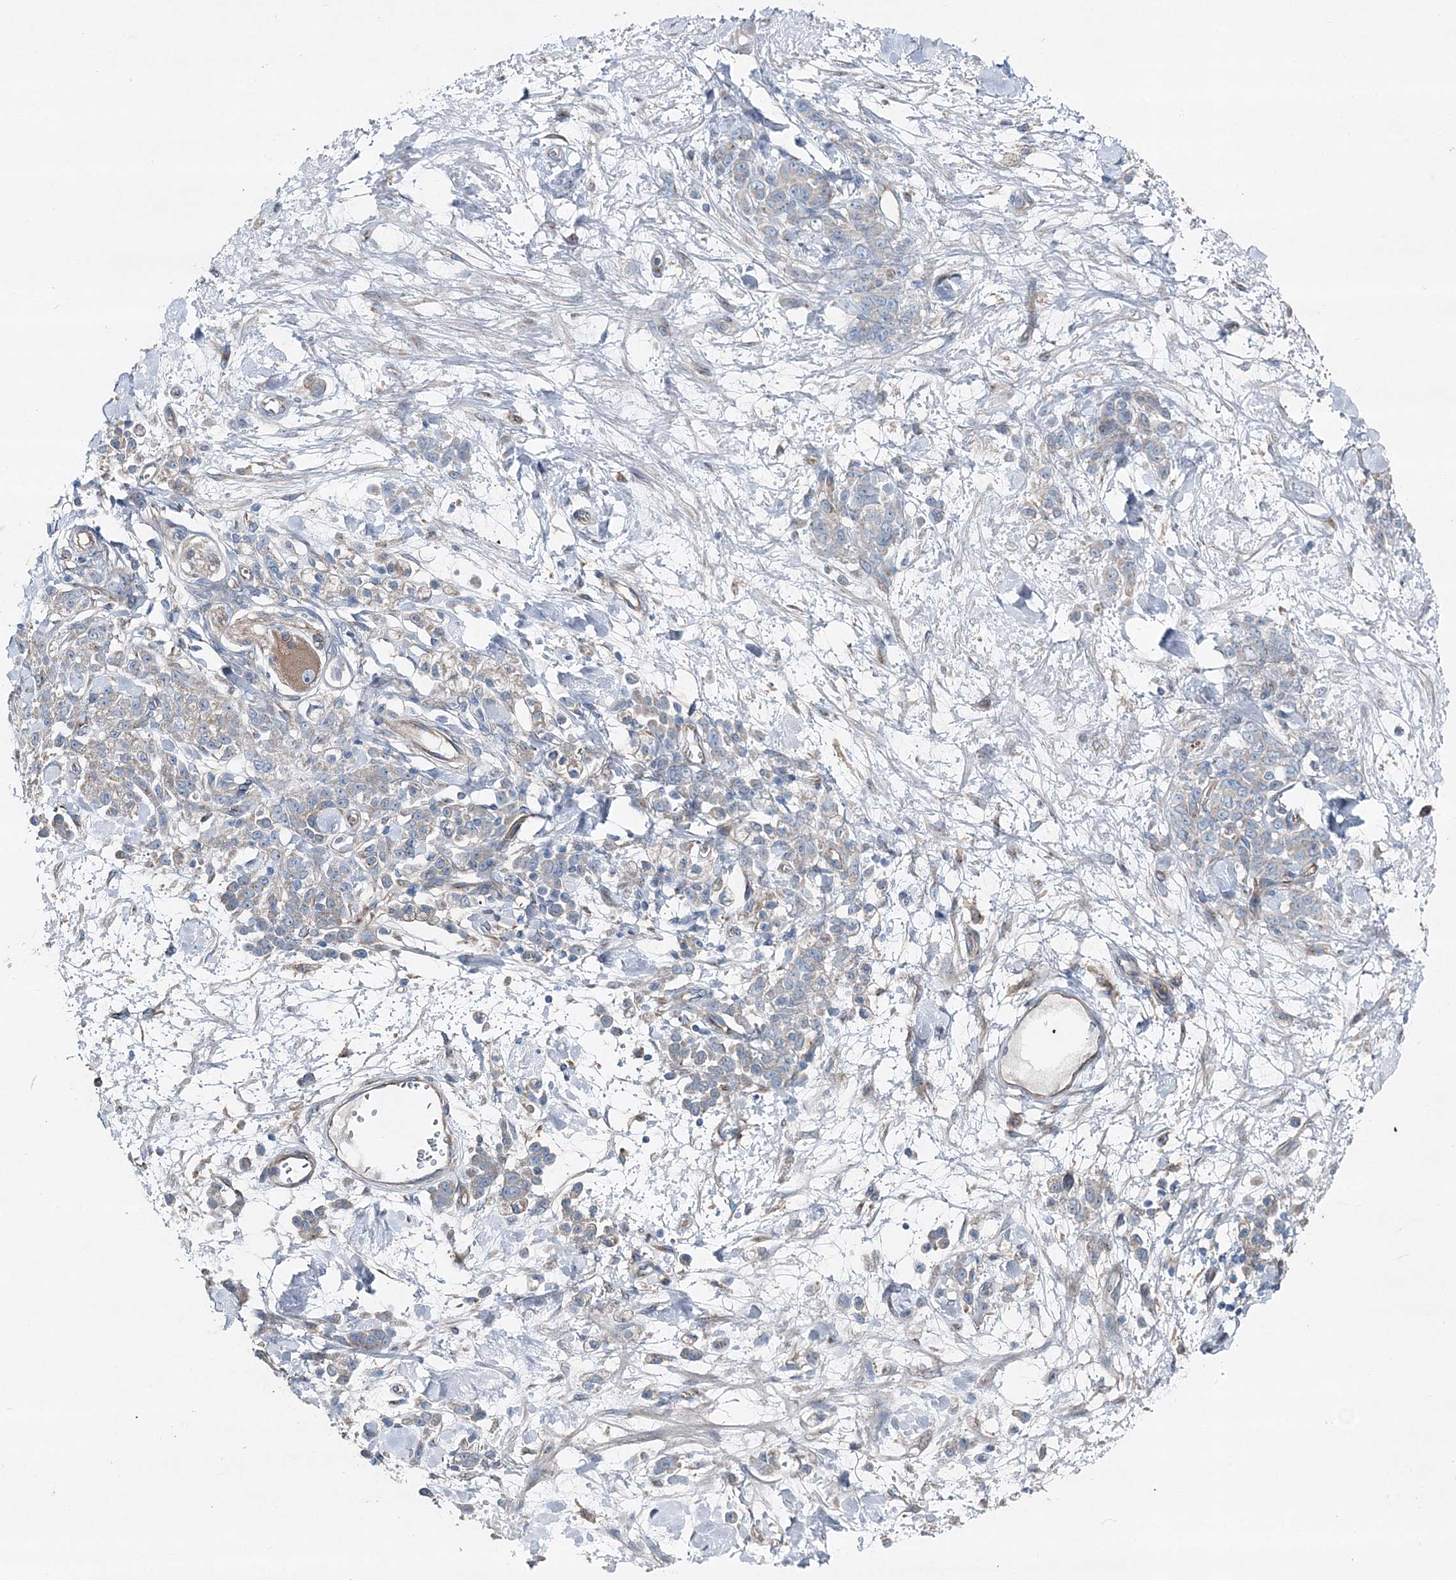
{"staining": {"intensity": "weak", "quantity": "<25%", "location": "cytoplasmic/membranous"}, "tissue": "stomach cancer", "cell_type": "Tumor cells", "image_type": "cancer", "snomed": [{"axis": "morphology", "description": "Normal tissue, NOS"}, {"axis": "morphology", "description": "Adenocarcinoma, NOS"}, {"axis": "topography", "description": "Stomach"}], "caption": "Photomicrograph shows no significant protein staining in tumor cells of stomach cancer.", "gene": "MPHOSPH9", "patient": {"sex": "male", "age": 82}}